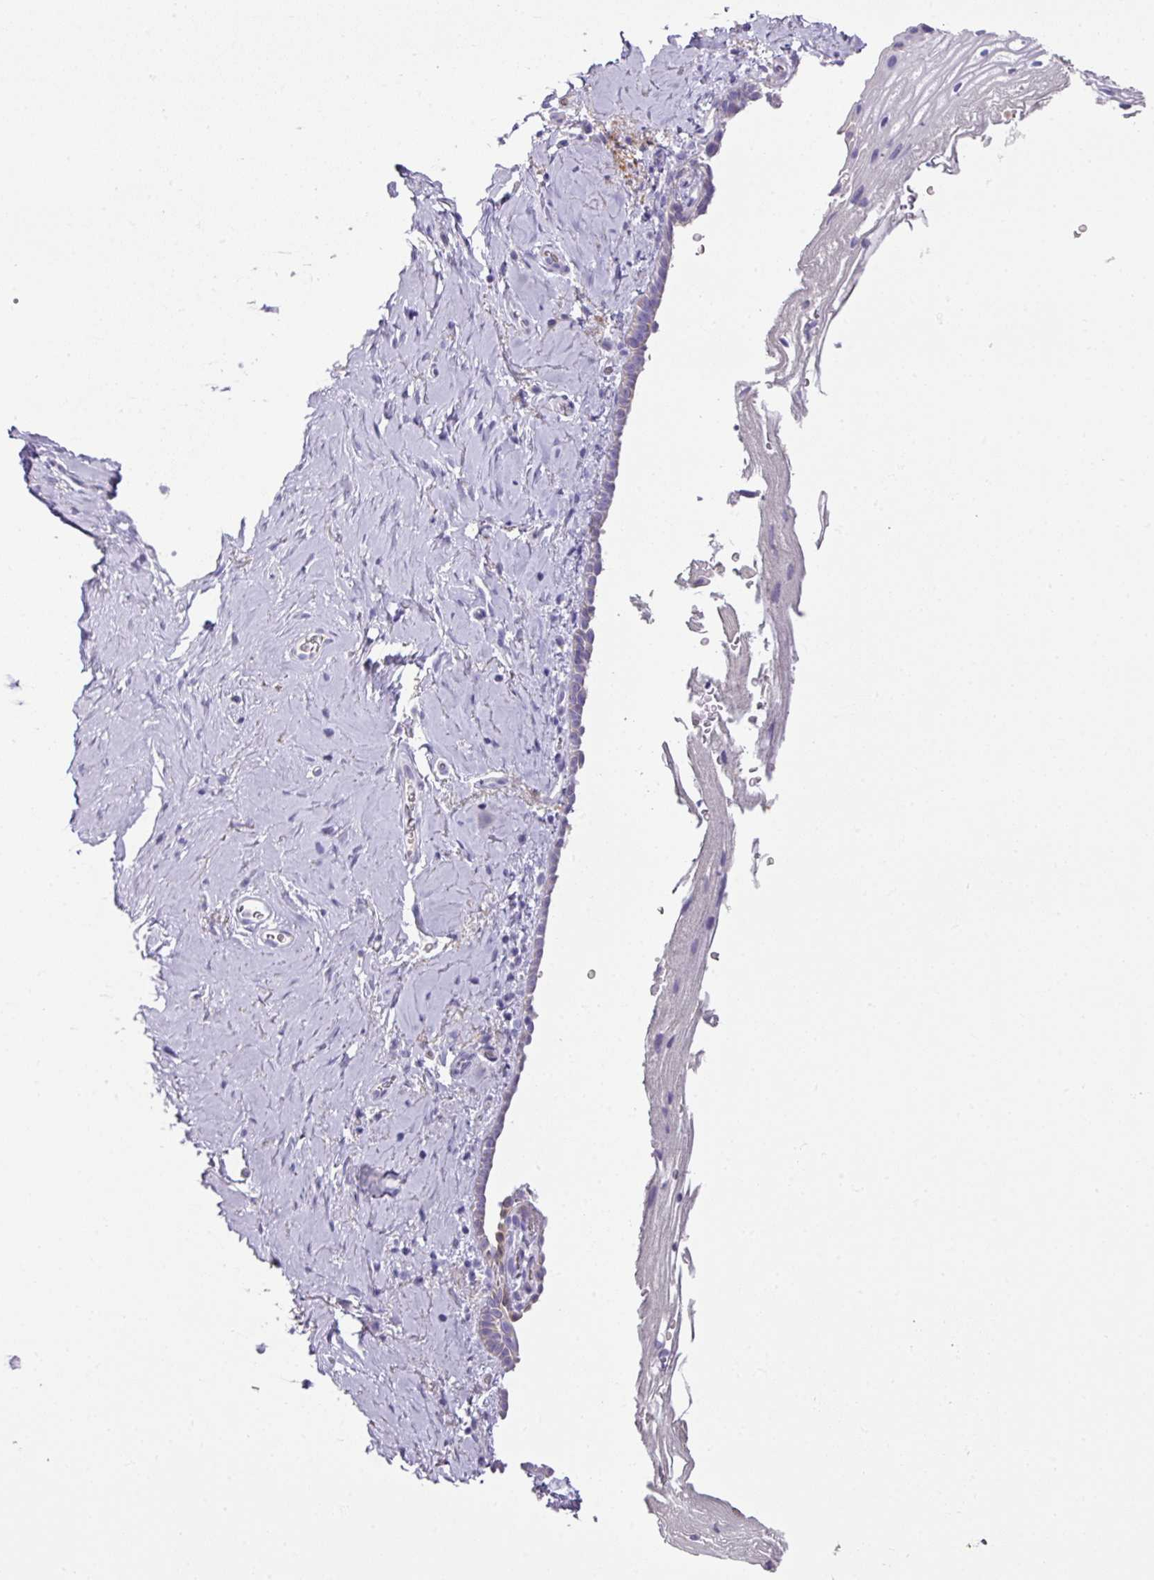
{"staining": {"intensity": "negative", "quantity": "none", "location": "none"}, "tissue": "vagina", "cell_type": "Squamous epithelial cells", "image_type": "normal", "snomed": [{"axis": "morphology", "description": "Normal tissue, NOS"}, {"axis": "morphology", "description": "Adenocarcinoma, NOS"}, {"axis": "topography", "description": "Rectum"}, {"axis": "topography", "description": "Vagina"}, {"axis": "topography", "description": "Peripheral nerve tissue"}], "caption": "Immunohistochemistry (IHC) image of unremarkable vagina: vagina stained with DAB (3,3'-diaminobenzidine) displays no significant protein staining in squamous epithelial cells.", "gene": "TARM1", "patient": {"sex": "female", "age": 71}}